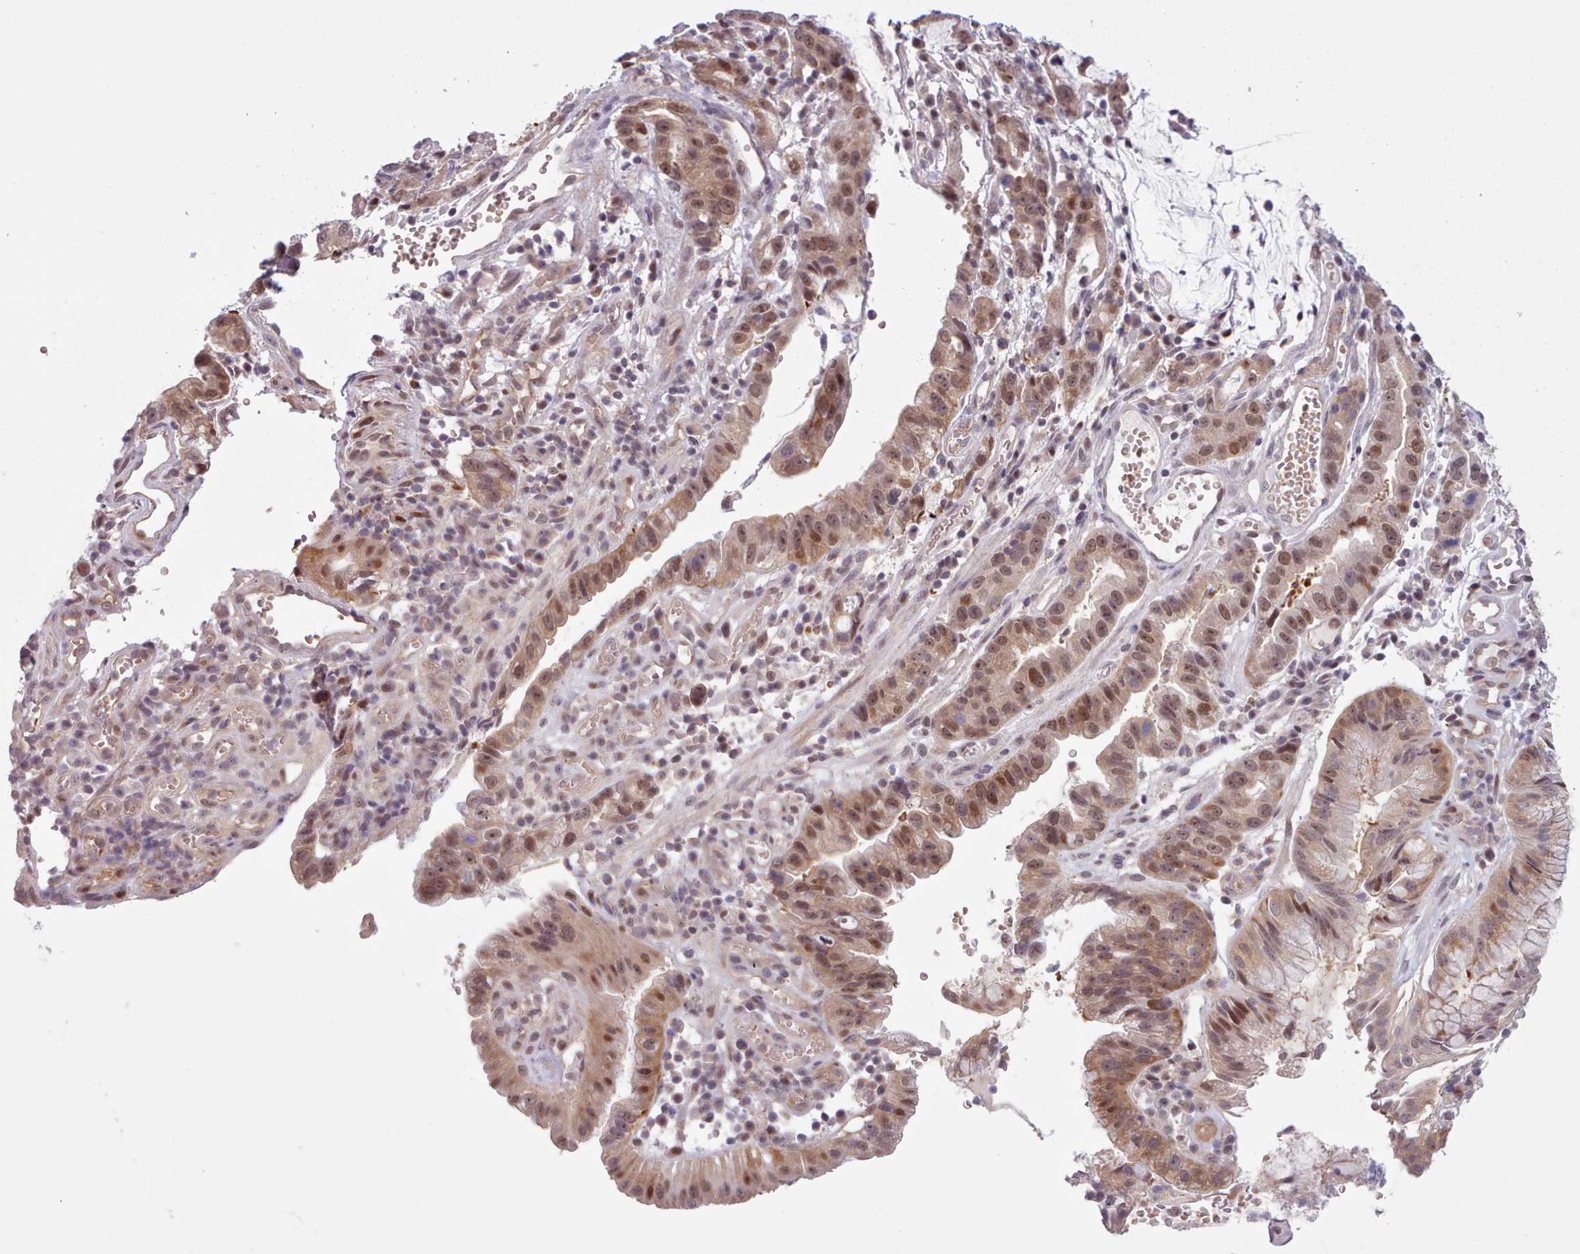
{"staining": {"intensity": "moderate", "quantity": ">75%", "location": "cytoplasmic/membranous,nuclear"}, "tissue": "stomach cancer", "cell_type": "Tumor cells", "image_type": "cancer", "snomed": [{"axis": "morphology", "description": "Adenocarcinoma, NOS"}, {"axis": "topography", "description": "Stomach"}], "caption": "Immunohistochemical staining of stomach cancer shows medium levels of moderate cytoplasmic/membranous and nuclear expression in about >75% of tumor cells.", "gene": "KBTBD7", "patient": {"sex": "male", "age": 55}}